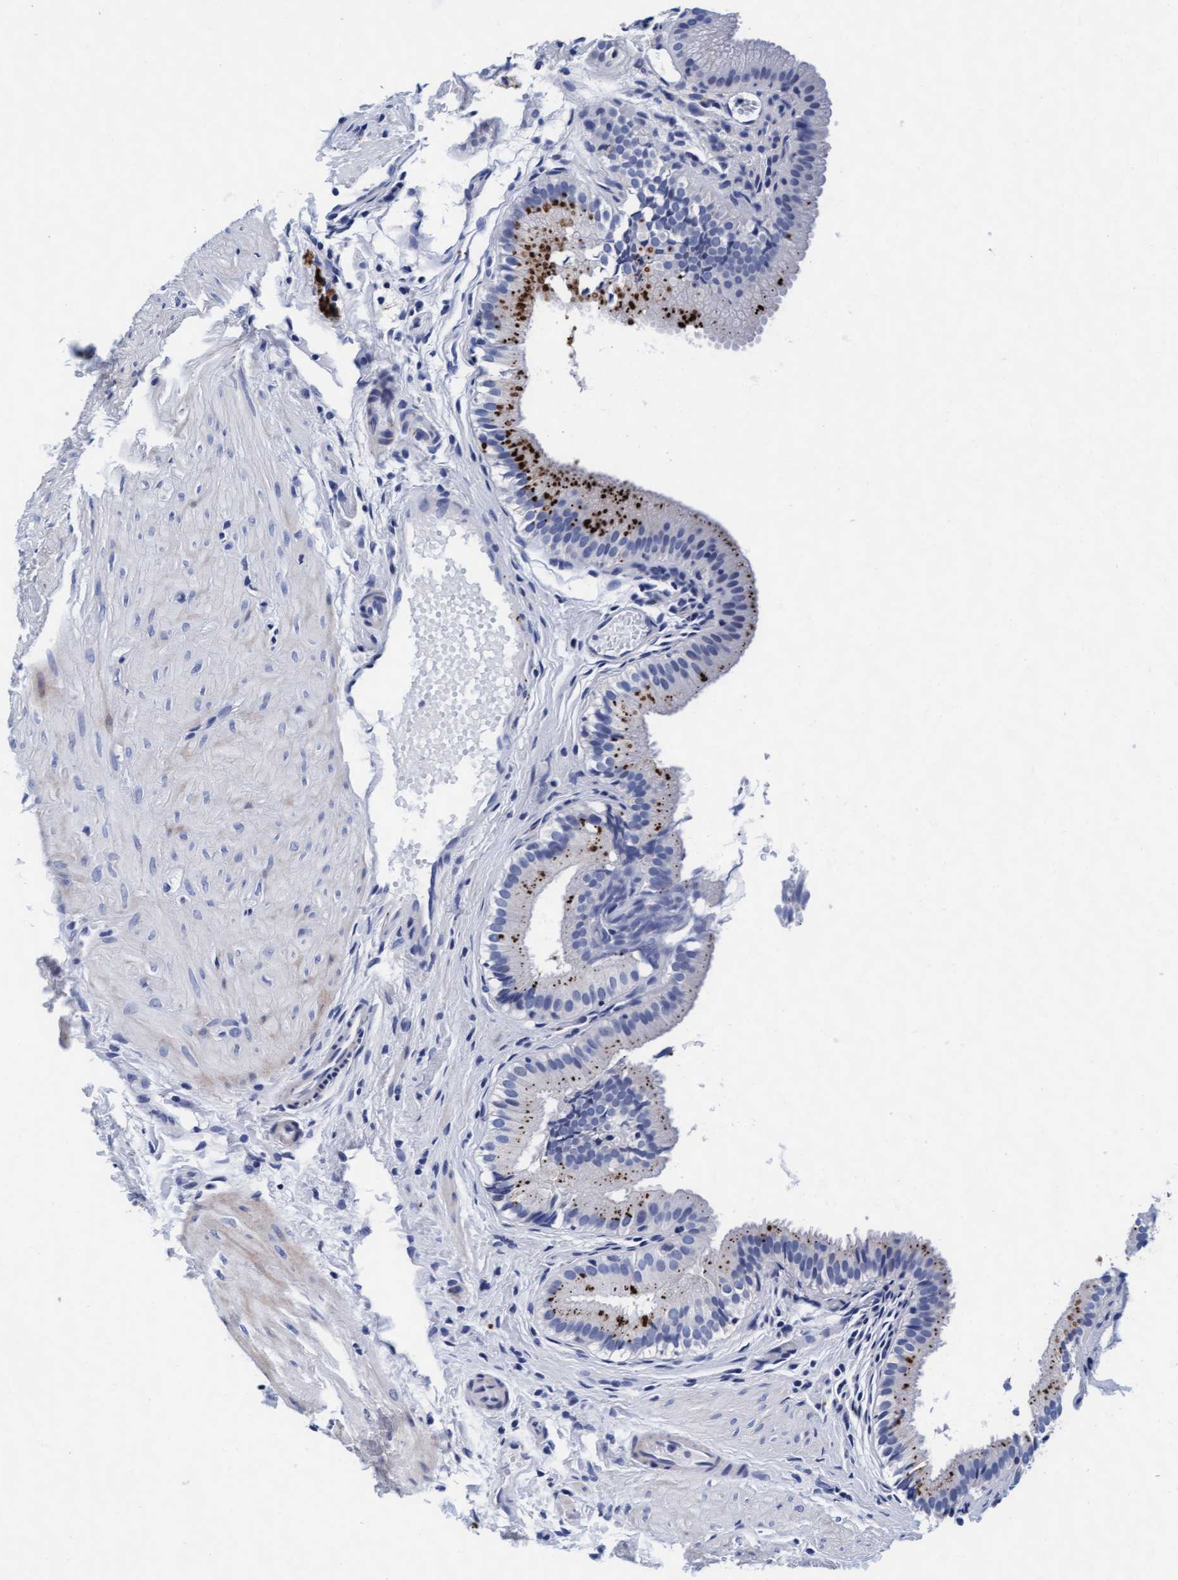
{"staining": {"intensity": "strong", "quantity": ">75%", "location": "cytoplasmic/membranous"}, "tissue": "gallbladder", "cell_type": "Glandular cells", "image_type": "normal", "snomed": [{"axis": "morphology", "description": "Normal tissue, NOS"}, {"axis": "topography", "description": "Gallbladder"}], "caption": "Immunohistochemistry (DAB (3,3'-diaminobenzidine)) staining of unremarkable human gallbladder demonstrates strong cytoplasmic/membranous protein staining in approximately >75% of glandular cells.", "gene": "ARSG", "patient": {"sex": "female", "age": 26}}